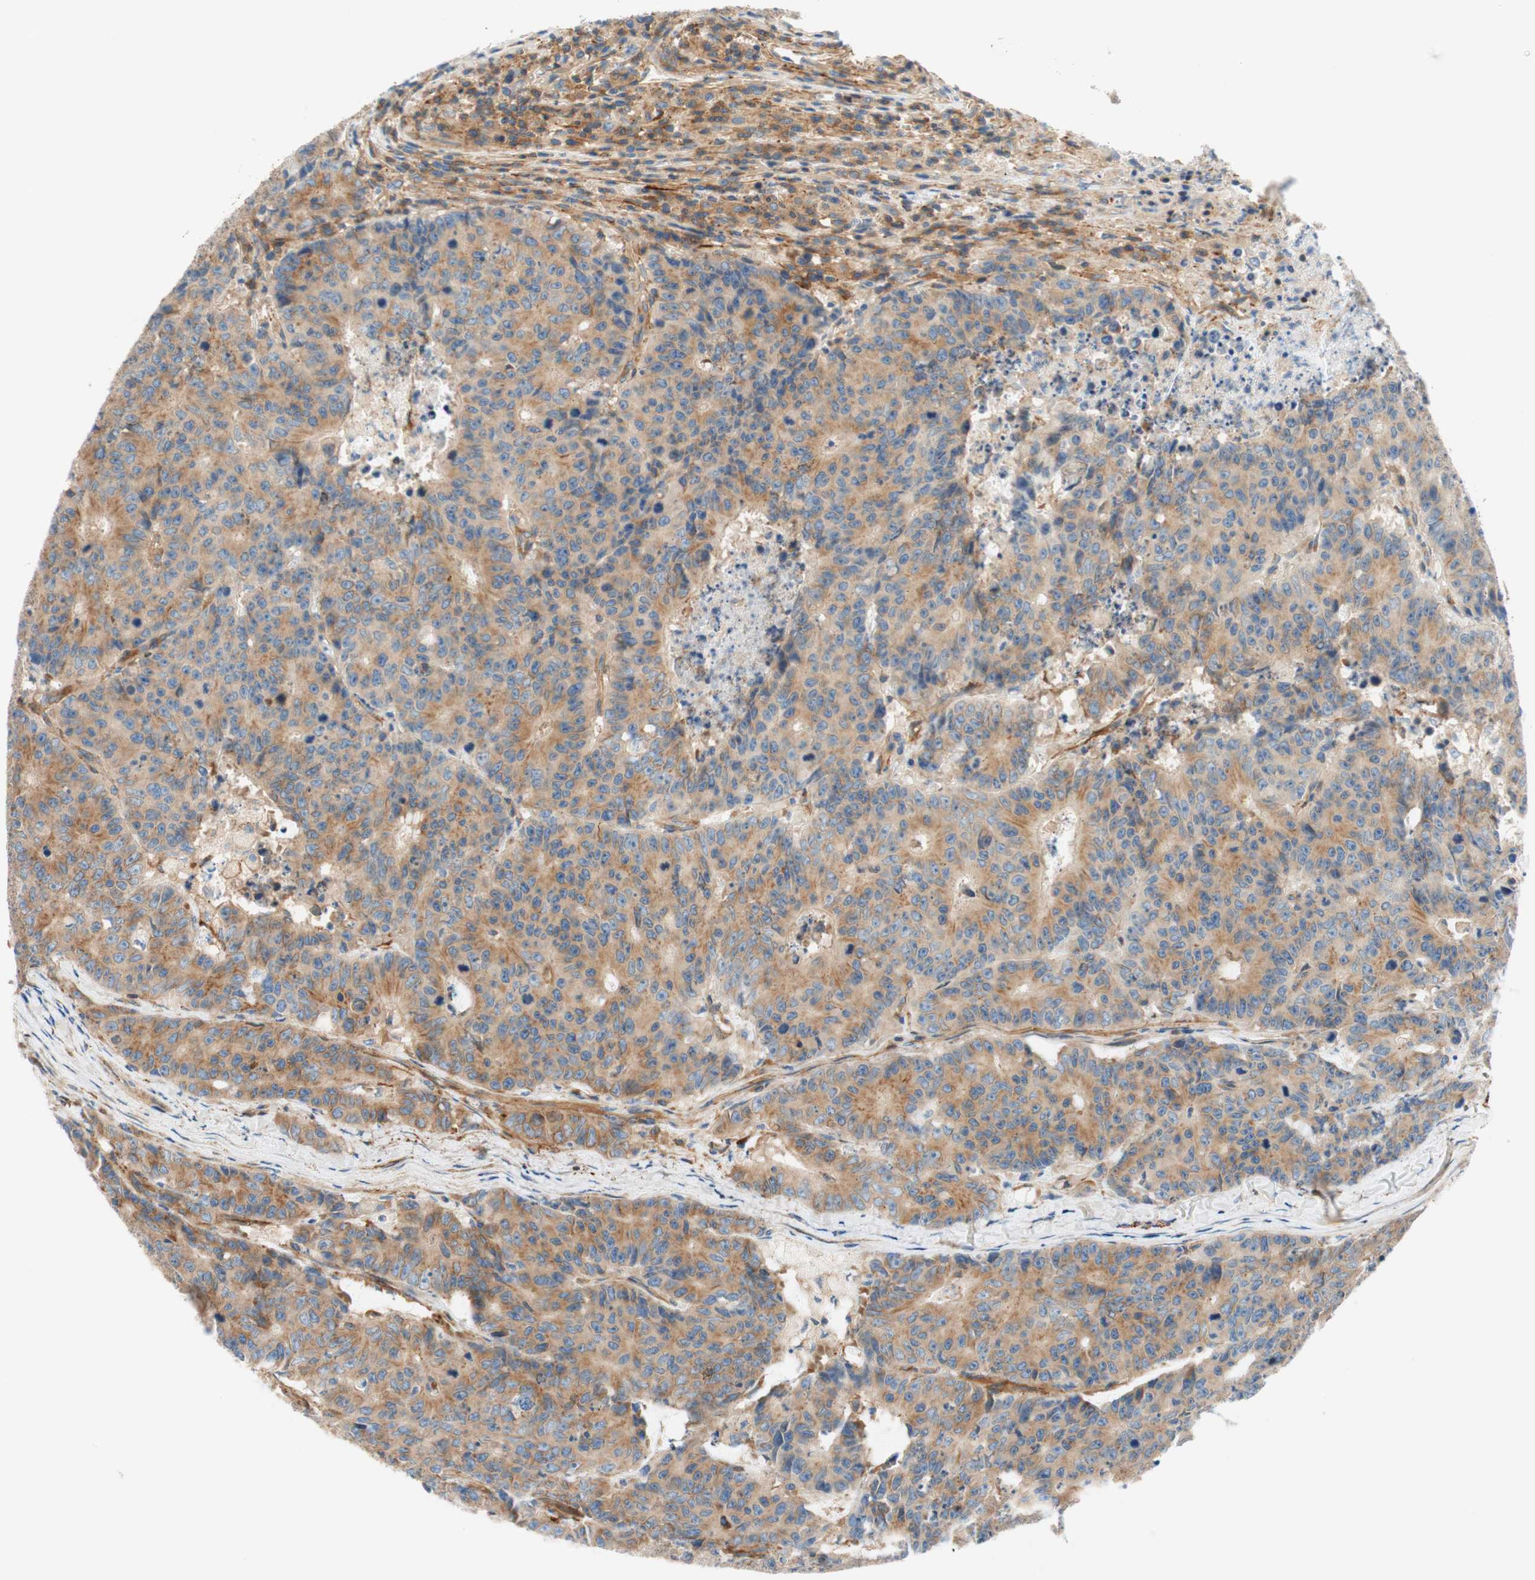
{"staining": {"intensity": "moderate", "quantity": ">75%", "location": "cytoplasmic/membranous"}, "tissue": "colorectal cancer", "cell_type": "Tumor cells", "image_type": "cancer", "snomed": [{"axis": "morphology", "description": "Adenocarcinoma, NOS"}, {"axis": "topography", "description": "Colon"}], "caption": "Colorectal cancer (adenocarcinoma) stained for a protein shows moderate cytoplasmic/membranous positivity in tumor cells.", "gene": "VPS26A", "patient": {"sex": "female", "age": 86}}